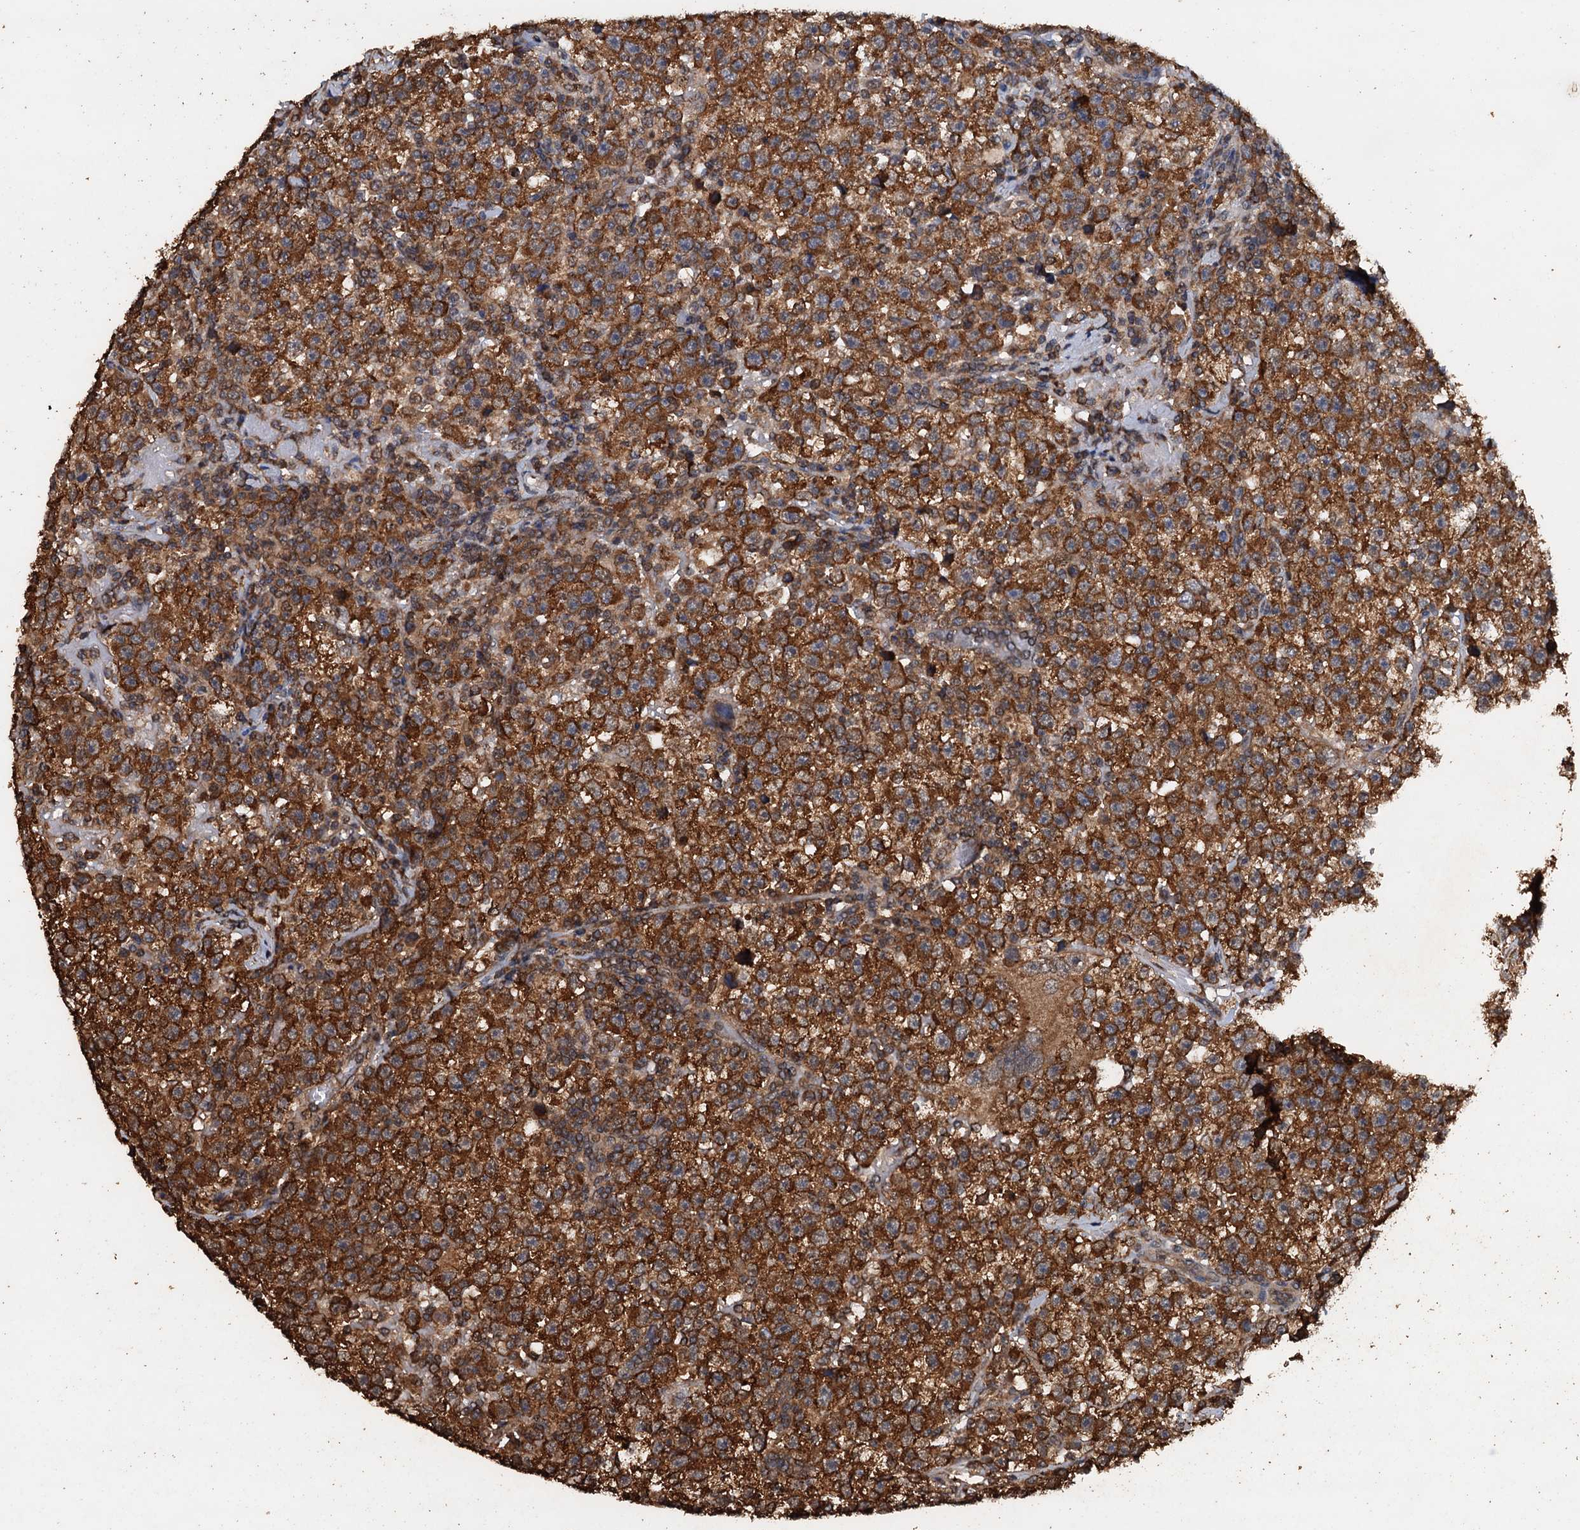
{"staining": {"intensity": "strong", "quantity": ">75%", "location": "cytoplasmic/membranous"}, "tissue": "testis cancer", "cell_type": "Tumor cells", "image_type": "cancer", "snomed": [{"axis": "morphology", "description": "Seminoma, NOS"}, {"axis": "topography", "description": "Testis"}], "caption": "Strong cytoplasmic/membranous expression for a protein is appreciated in approximately >75% of tumor cells of testis cancer using immunohistochemistry.", "gene": "PSMD9", "patient": {"sex": "male", "age": 22}}